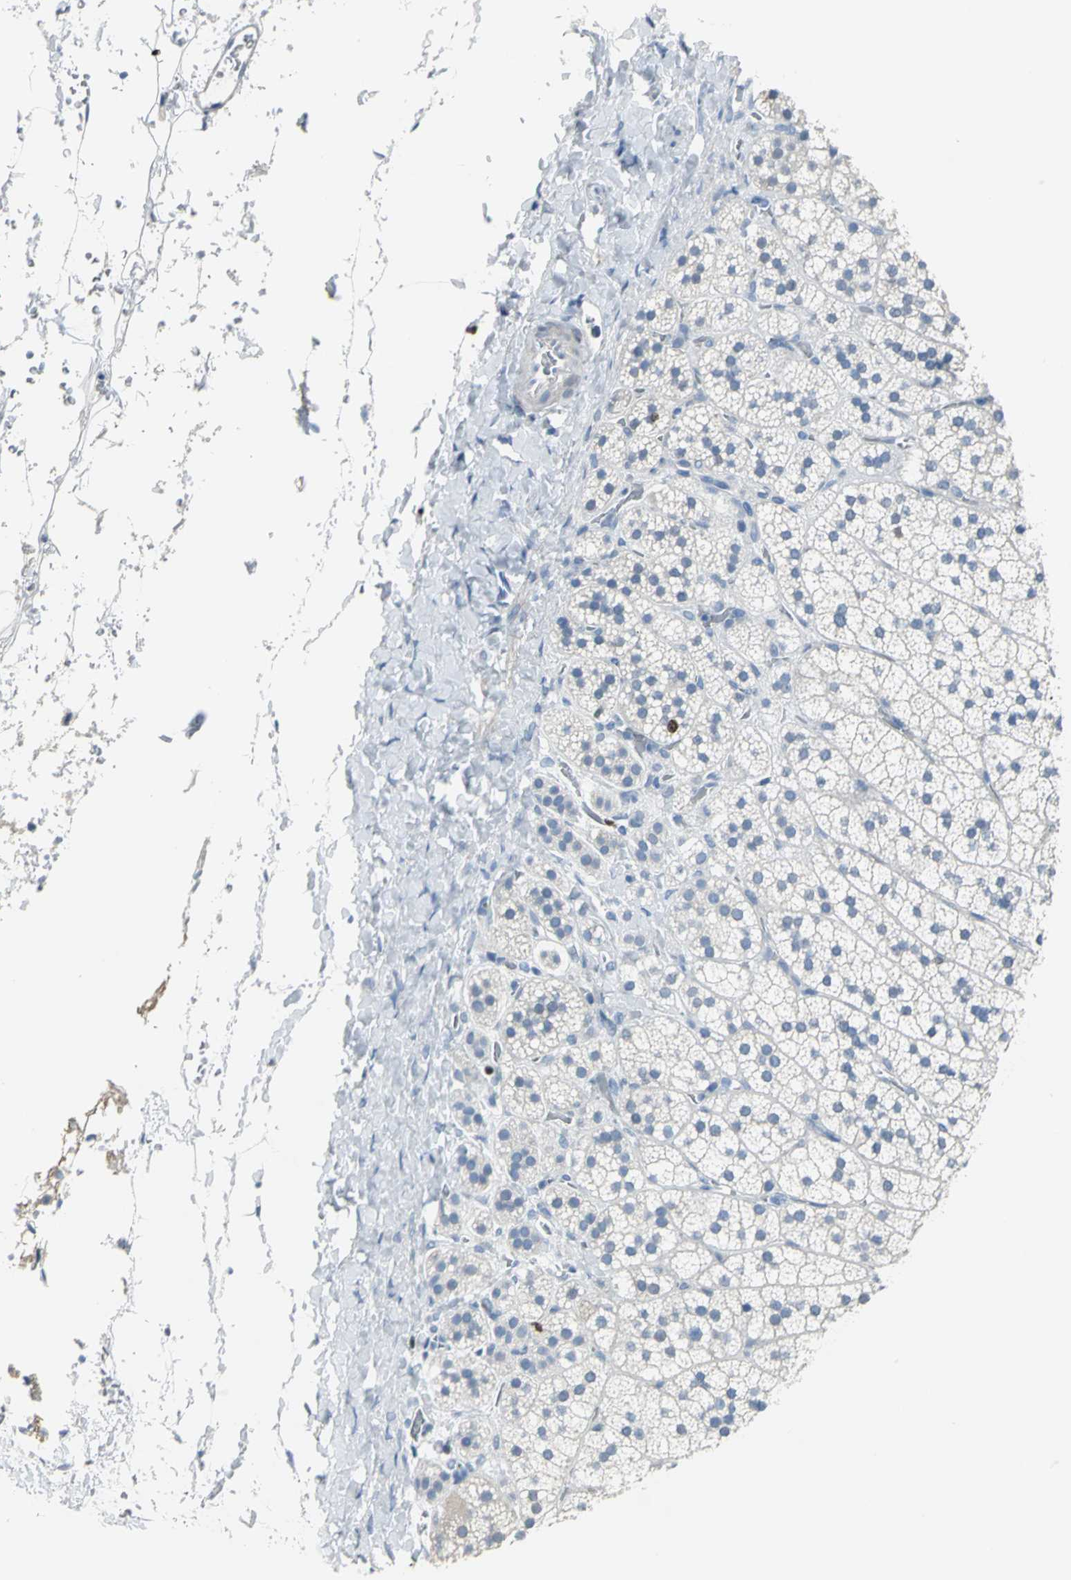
{"staining": {"intensity": "negative", "quantity": "none", "location": "none"}, "tissue": "adrenal gland", "cell_type": "Glandular cells", "image_type": "normal", "snomed": [{"axis": "morphology", "description": "Normal tissue, NOS"}, {"axis": "topography", "description": "Adrenal gland"}], "caption": "High power microscopy micrograph of an immunohistochemistry (IHC) image of normal adrenal gland, revealing no significant positivity in glandular cells. (DAB (3,3'-diaminobenzidine) immunohistochemistry (IHC), high magnification).", "gene": "MCM3", "patient": {"sex": "female", "age": 44}}